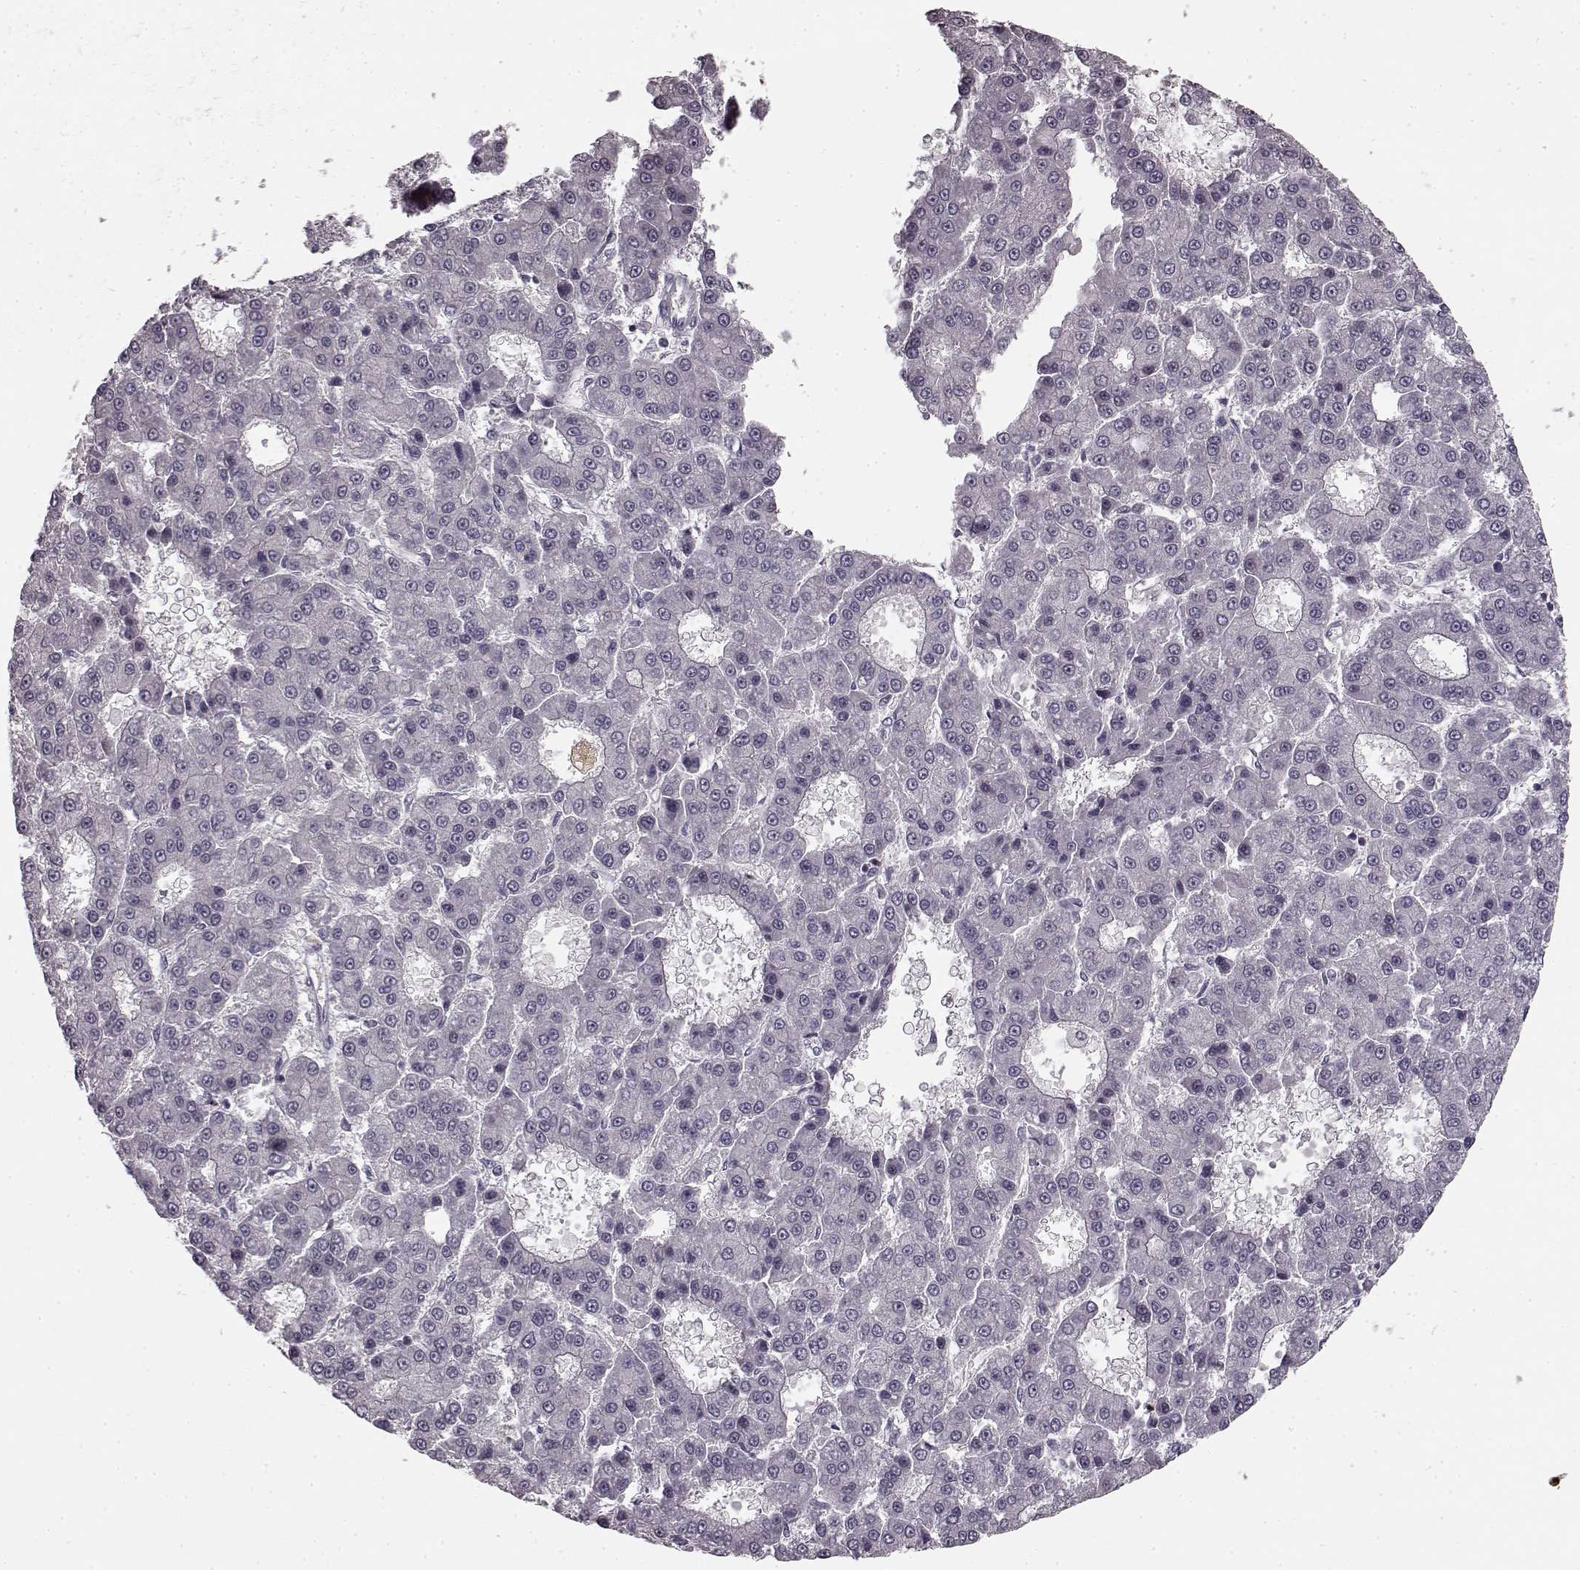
{"staining": {"intensity": "negative", "quantity": "none", "location": "none"}, "tissue": "liver cancer", "cell_type": "Tumor cells", "image_type": "cancer", "snomed": [{"axis": "morphology", "description": "Carcinoma, Hepatocellular, NOS"}, {"axis": "topography", "description": "Liver"}], "caption": "Liver hepatocellular carcinoma stained for a protein using immunohistochemistry shows no staining tumor cells.", "gene": "CHIT1", "patient": {"sex": "male", "age": 70}}